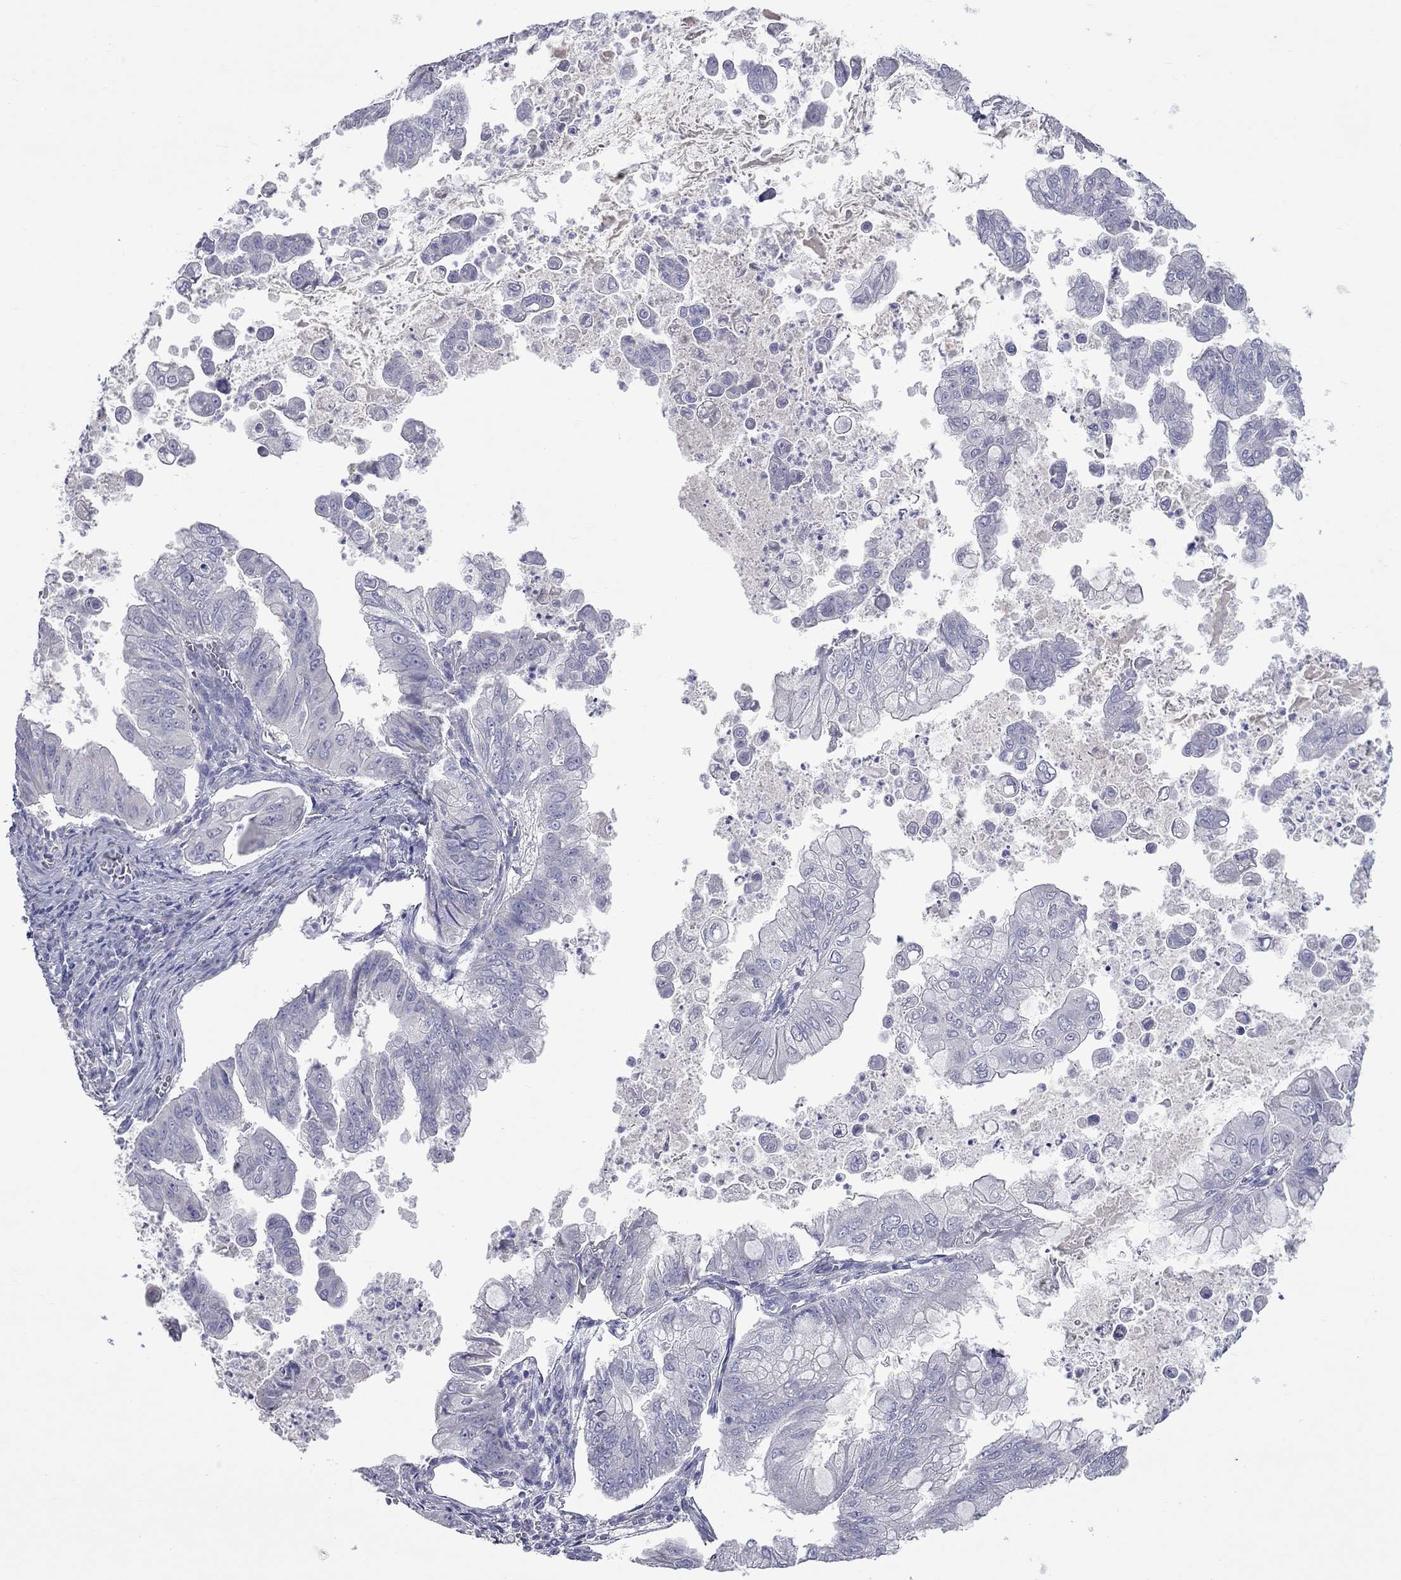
{"staining": {"intensity": "negative", "quantity": "none", "location": "none"}, "tissue": "stomach cancer", "cell_type": "Tumor cells", "image_type": "cancer", "snomed": [{"axis": "morphology", "description": "Adenocarcinoma, NOS"}, {"axis": "topography", "description": "Stomach, upper"}], "caption": "Tumor cells show no significant protein staining in stomach adenocarcinoma. (IHC, brightfield microscopy, high magnification).", "gene": "UNC119B", "patient": {"sex": "male", "age": 80}}